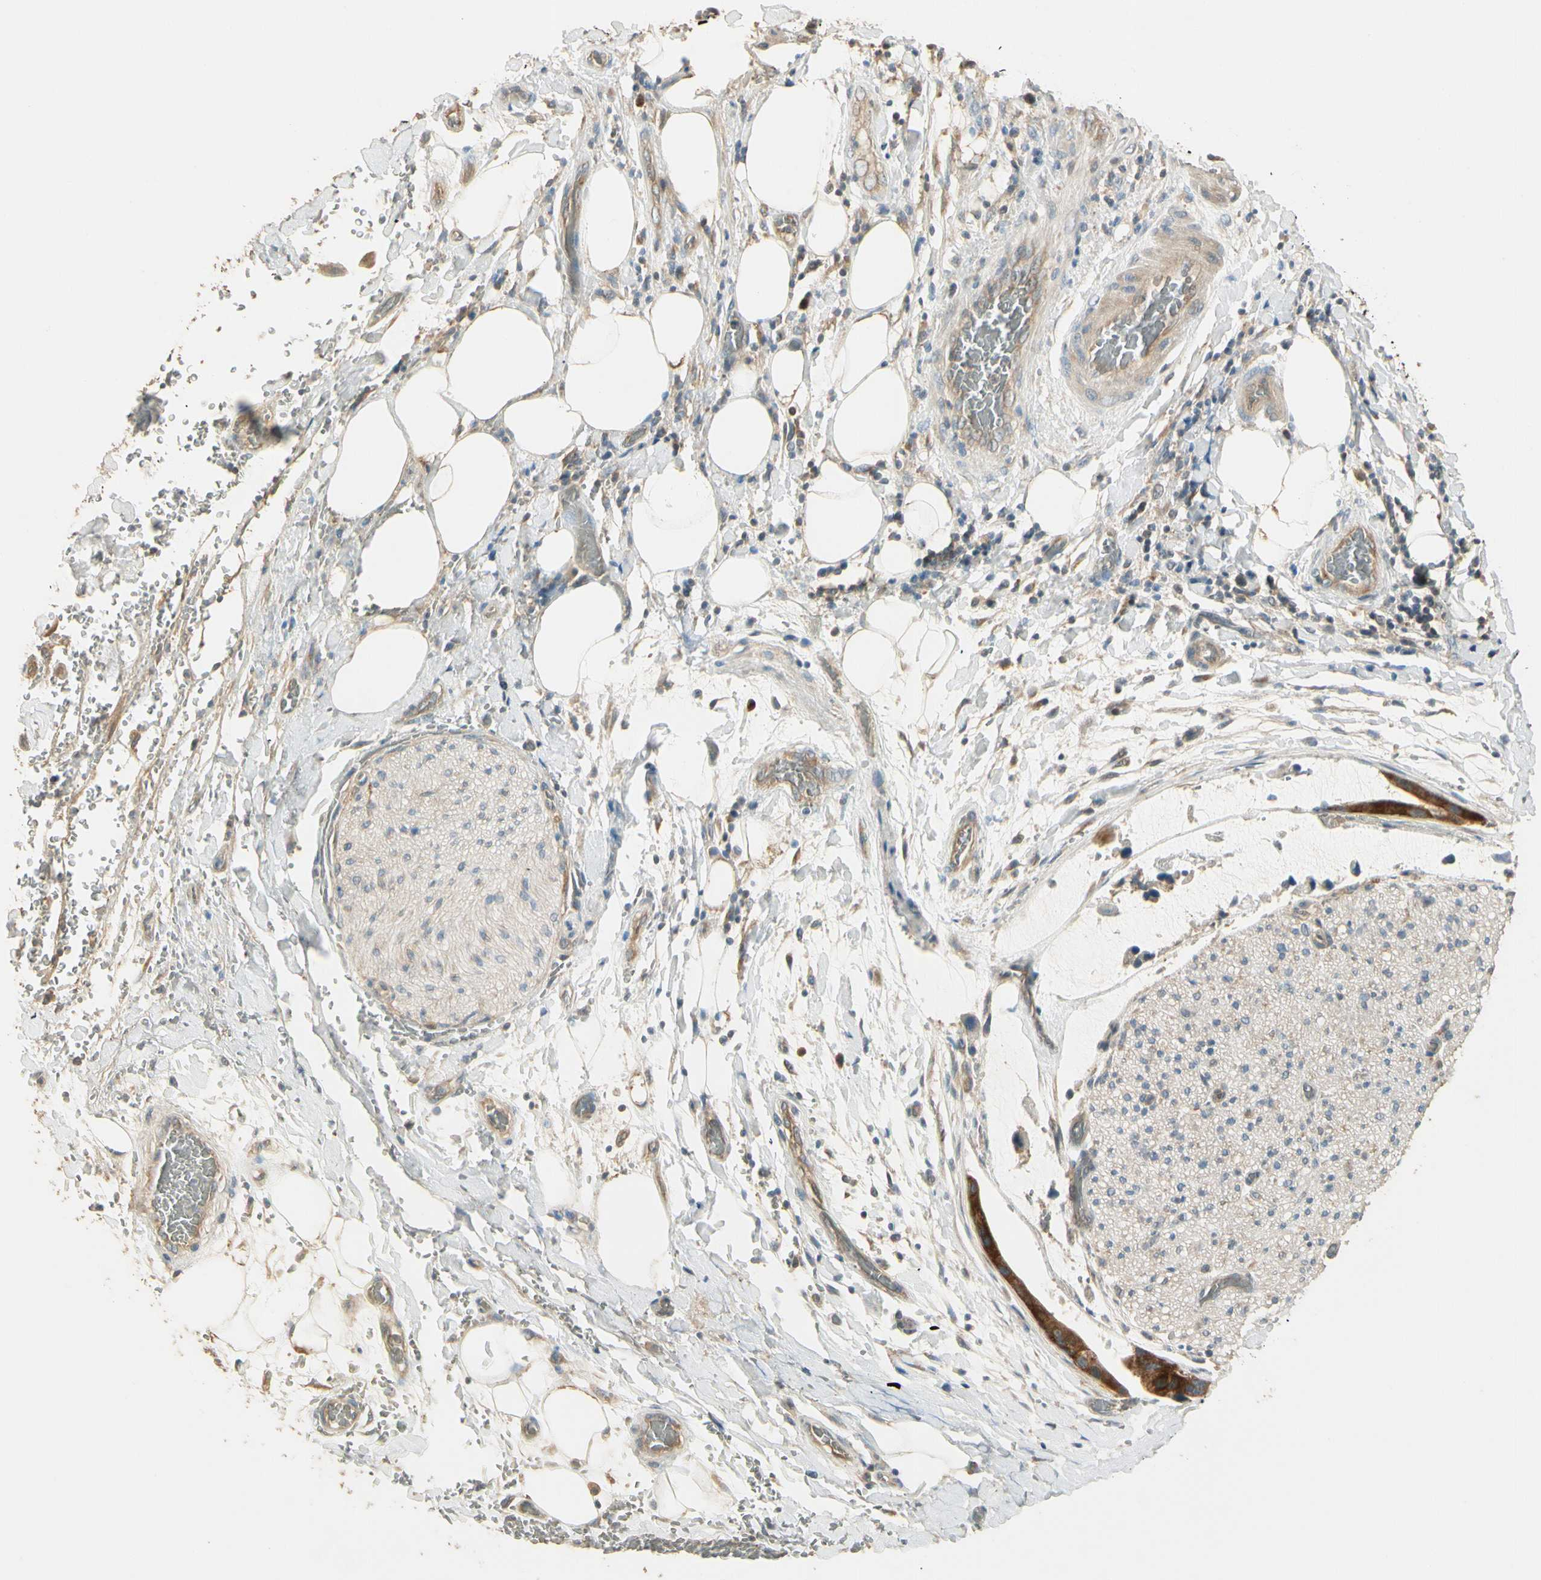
{"staining": {"intensity": "moderate", "quantity": ">75%", "location": "cytoplasmic/membranous"}, "tissue": "adipose tissue", "cell_type": "Adipocytes", "image_type": "normal", "snomed": [{"axis": "morphology", "description": "Normal tissue, NOS"}, {"axis": "morphology", "description": "Cholangiocarcinoma"}, {"axis": "topography", "description": "Liver"}, {"axis": "topography", "description": "Peripheral nerve tissue"}], "caption": "Adipose tissue stained with IHC exhibits moderate cytoplasmic/membranous positivity in about >75% of adipocytes.", "gene": "PLXNA1", "patient": {"sex": "male", "age": 50}}